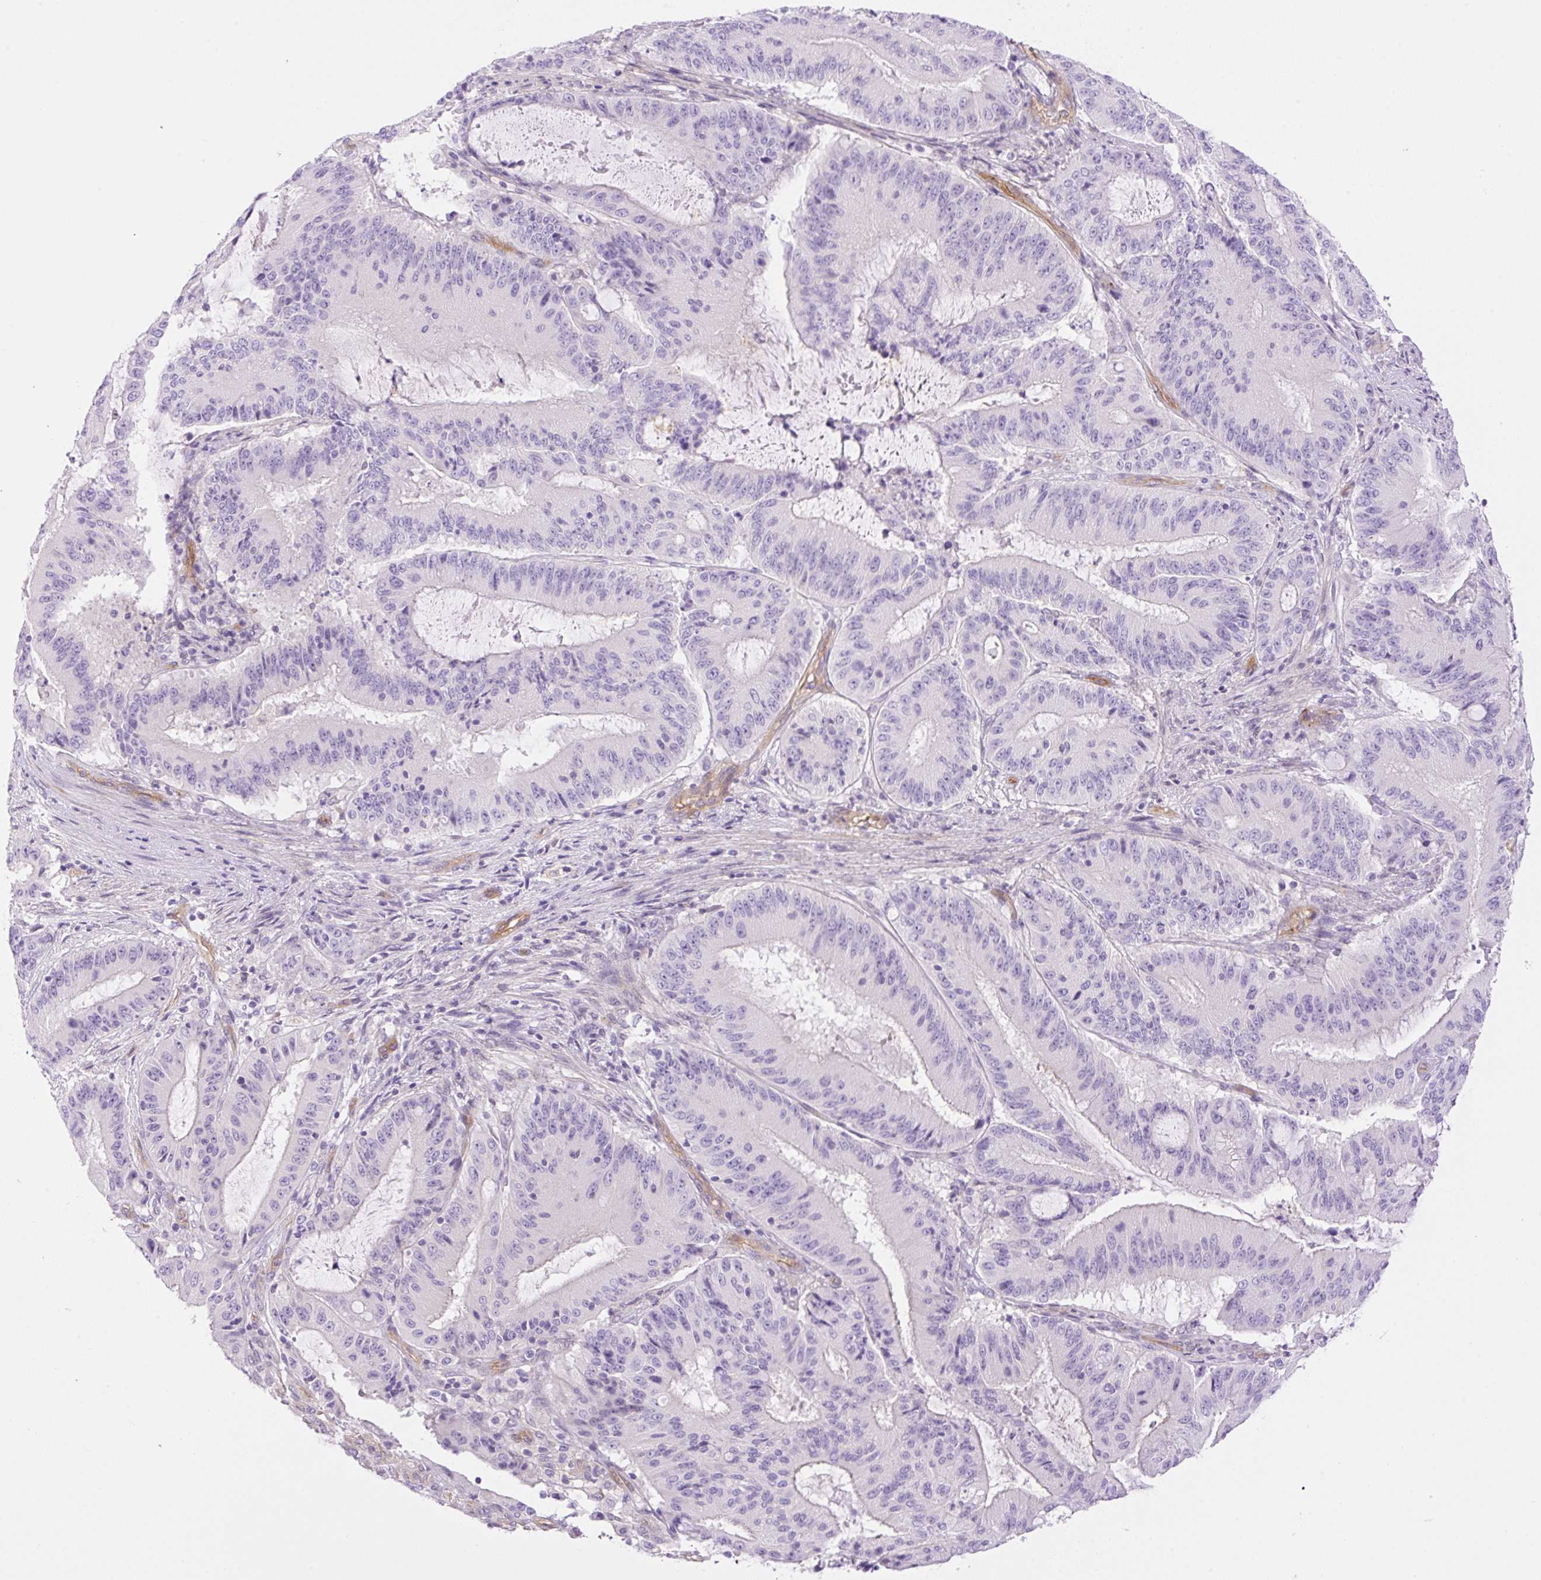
{"staining": {"intensity": "negative", "quantity": "none", "location": "none"}, "tissue": "liver cancer", "cell_type": "Tumor cells", "image_type": "cancer", "snomed": [{"axis": "morphology", "description": "Normal tissue, NOS"}, {"axis": "morphology", "description": "Cholangiocarcinoma"}, {"axis": "topography", "description": "Liver"}, {"axis": "topography", "description": "Peripheral nerve tissue"}], "caption": "There is no significant expression in tumor cells of liver cholangiocarcinoma. The staining is performed using DAB (3,3'-diaminobenzidine) brown chromogen with nuclei counter-stained in using hematoxylin.", "gene": "EHD3", "patient": {"sex": "female", "age": 73}}